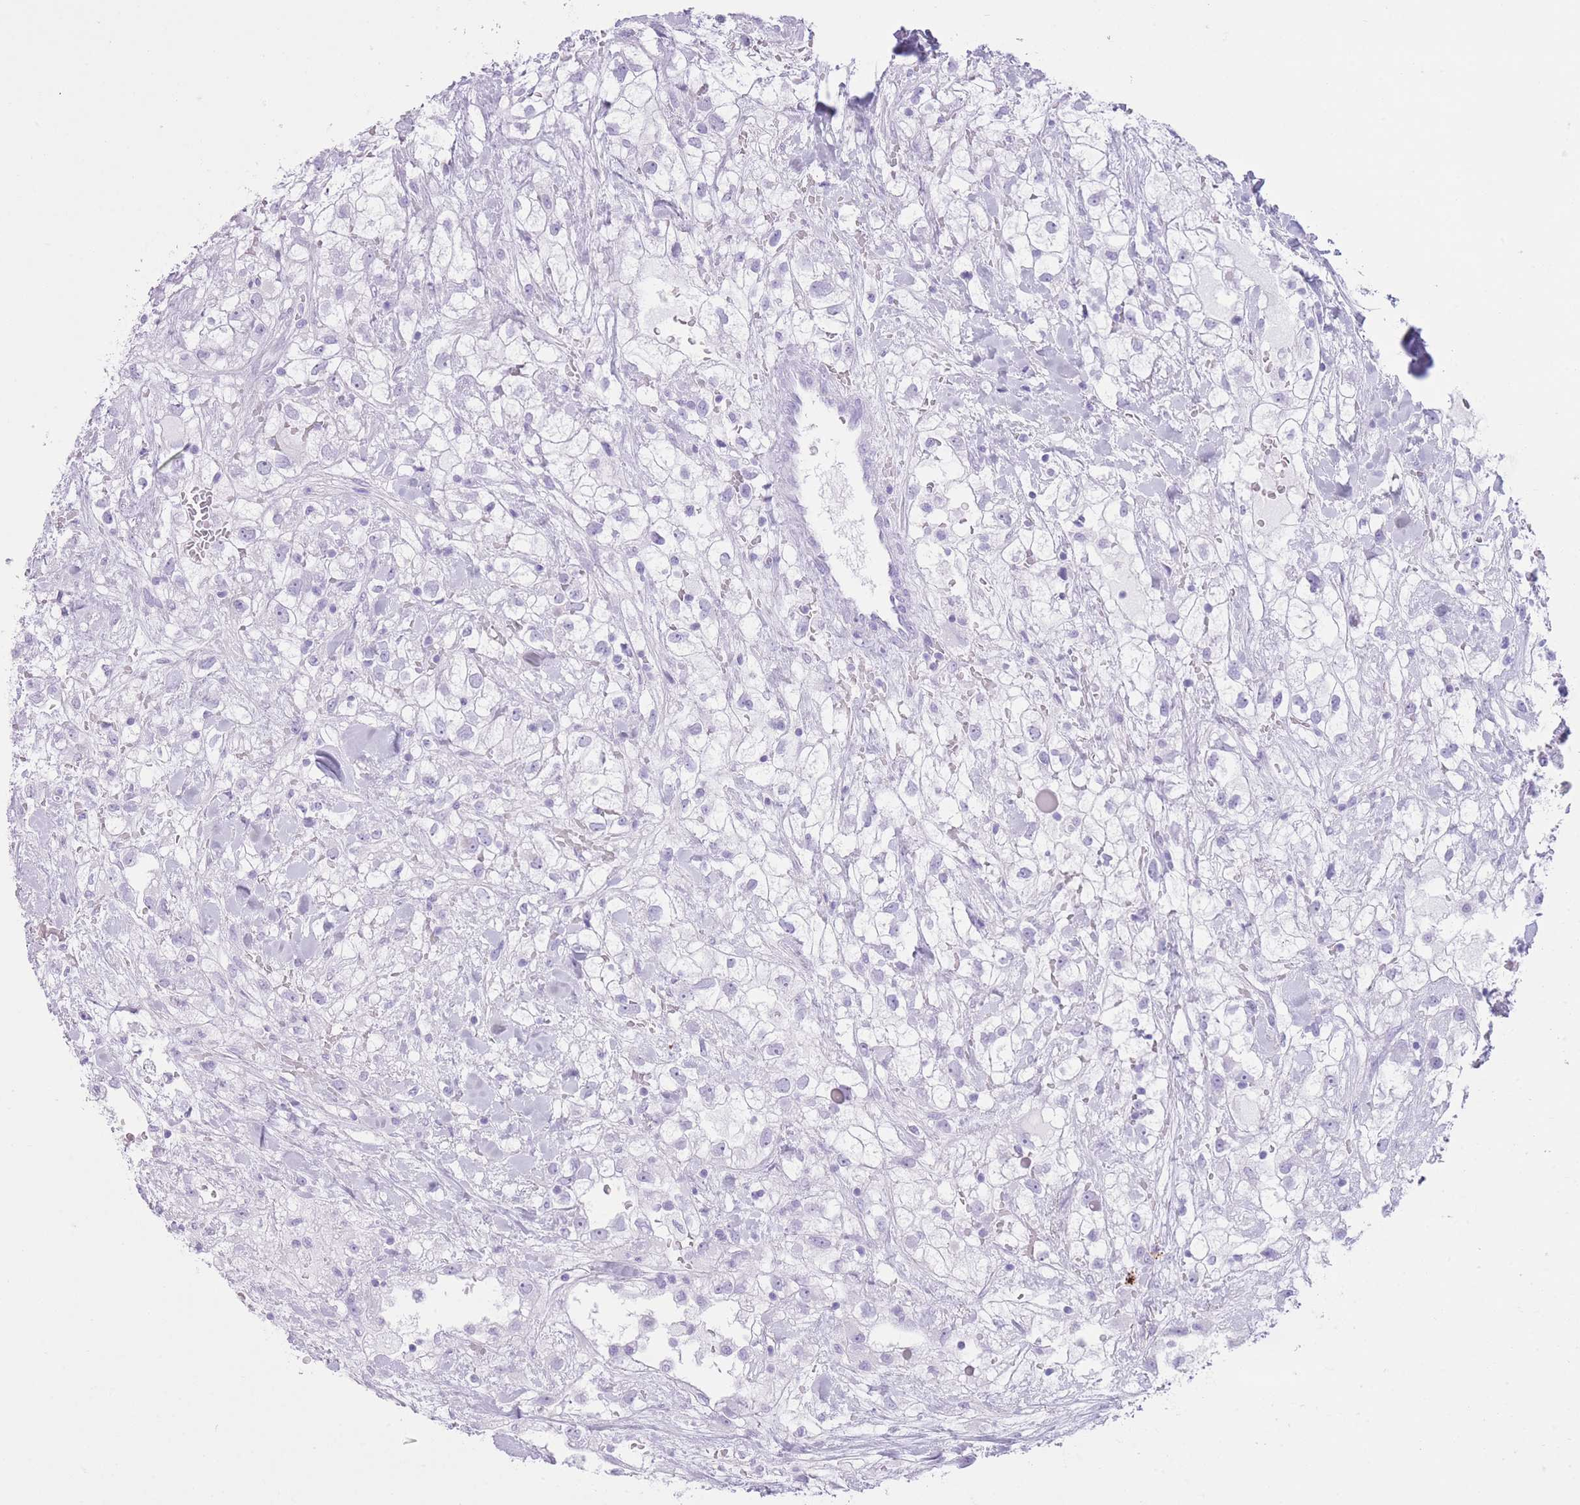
{"staining": {"intensity": "negative", "quantity": "none", "location": "none"}, "tissue": "renal cancer", "cell_type": "Tumor cells", "image_type": "cancer", "snomed": [{"axis": "morphology", "description": "Adenocarcinoma, NOS"}, {"axis": "topography", "description": "Kidney"}], "caption": "Human renal cancer (adenocarcinoma) stained for a protein using immunohistochemistry displays no positivity in tumor cells.", "gene": "OR4F21", "patient": {"sex": "male", "age": 59}}